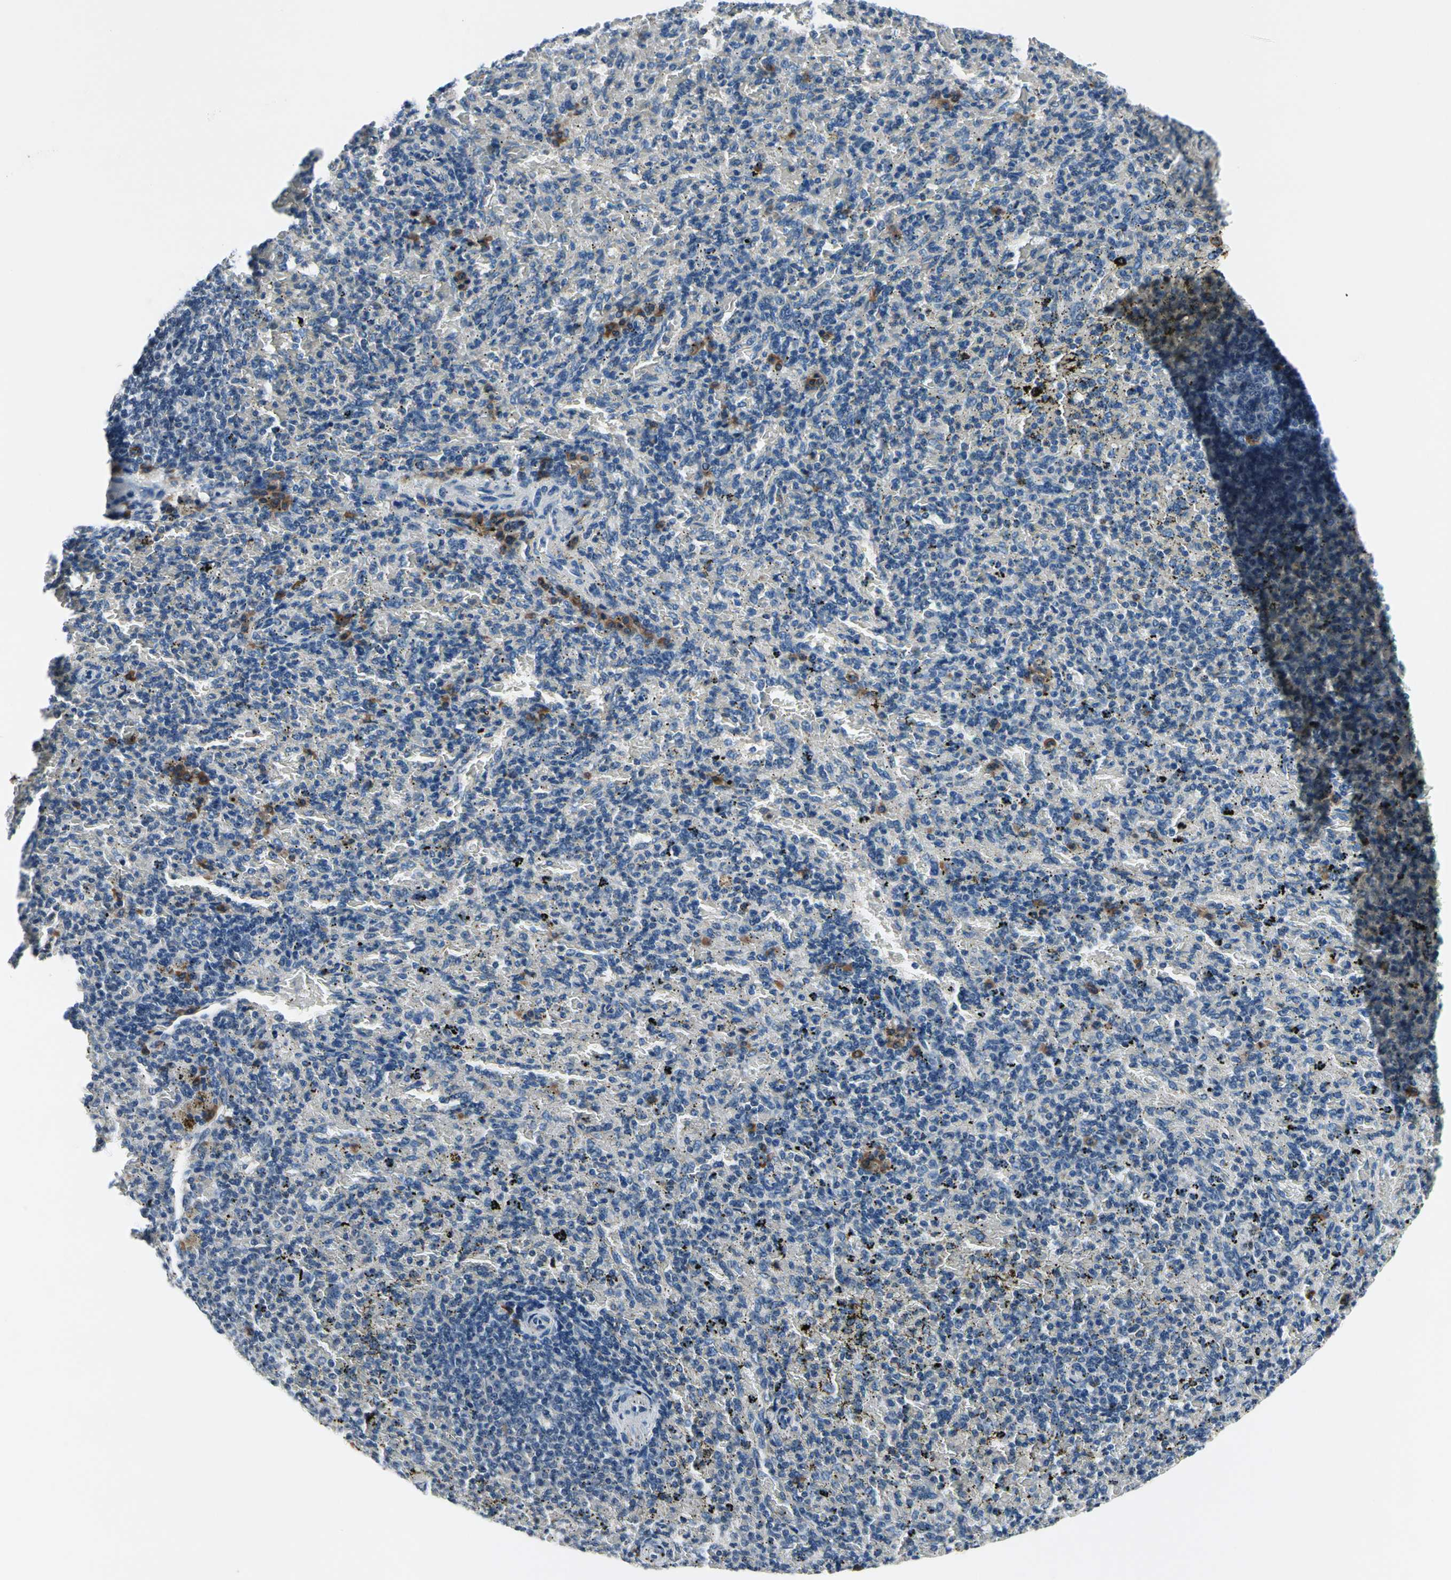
{"staining": {"intensity": "strong", "quantity": "<25%", "location": "cytoplasmic/membranous"}, "tissue": "spleen", "cell_type": "Cells in red pulp", "image_type": "normal", "snomed": [{"axis": "morphology", "description": "Normal tissue, NOS"}, {"axis": "topography", "description": "Spleen"}], "caption": "Protein positivity by IHC reveals strong cytoplasmic/membranous staining in approximately <25% of cells in red pulp in normal spleen.", "gene": "SELENOK", "patient": {"sex": "female", "age": 43}}